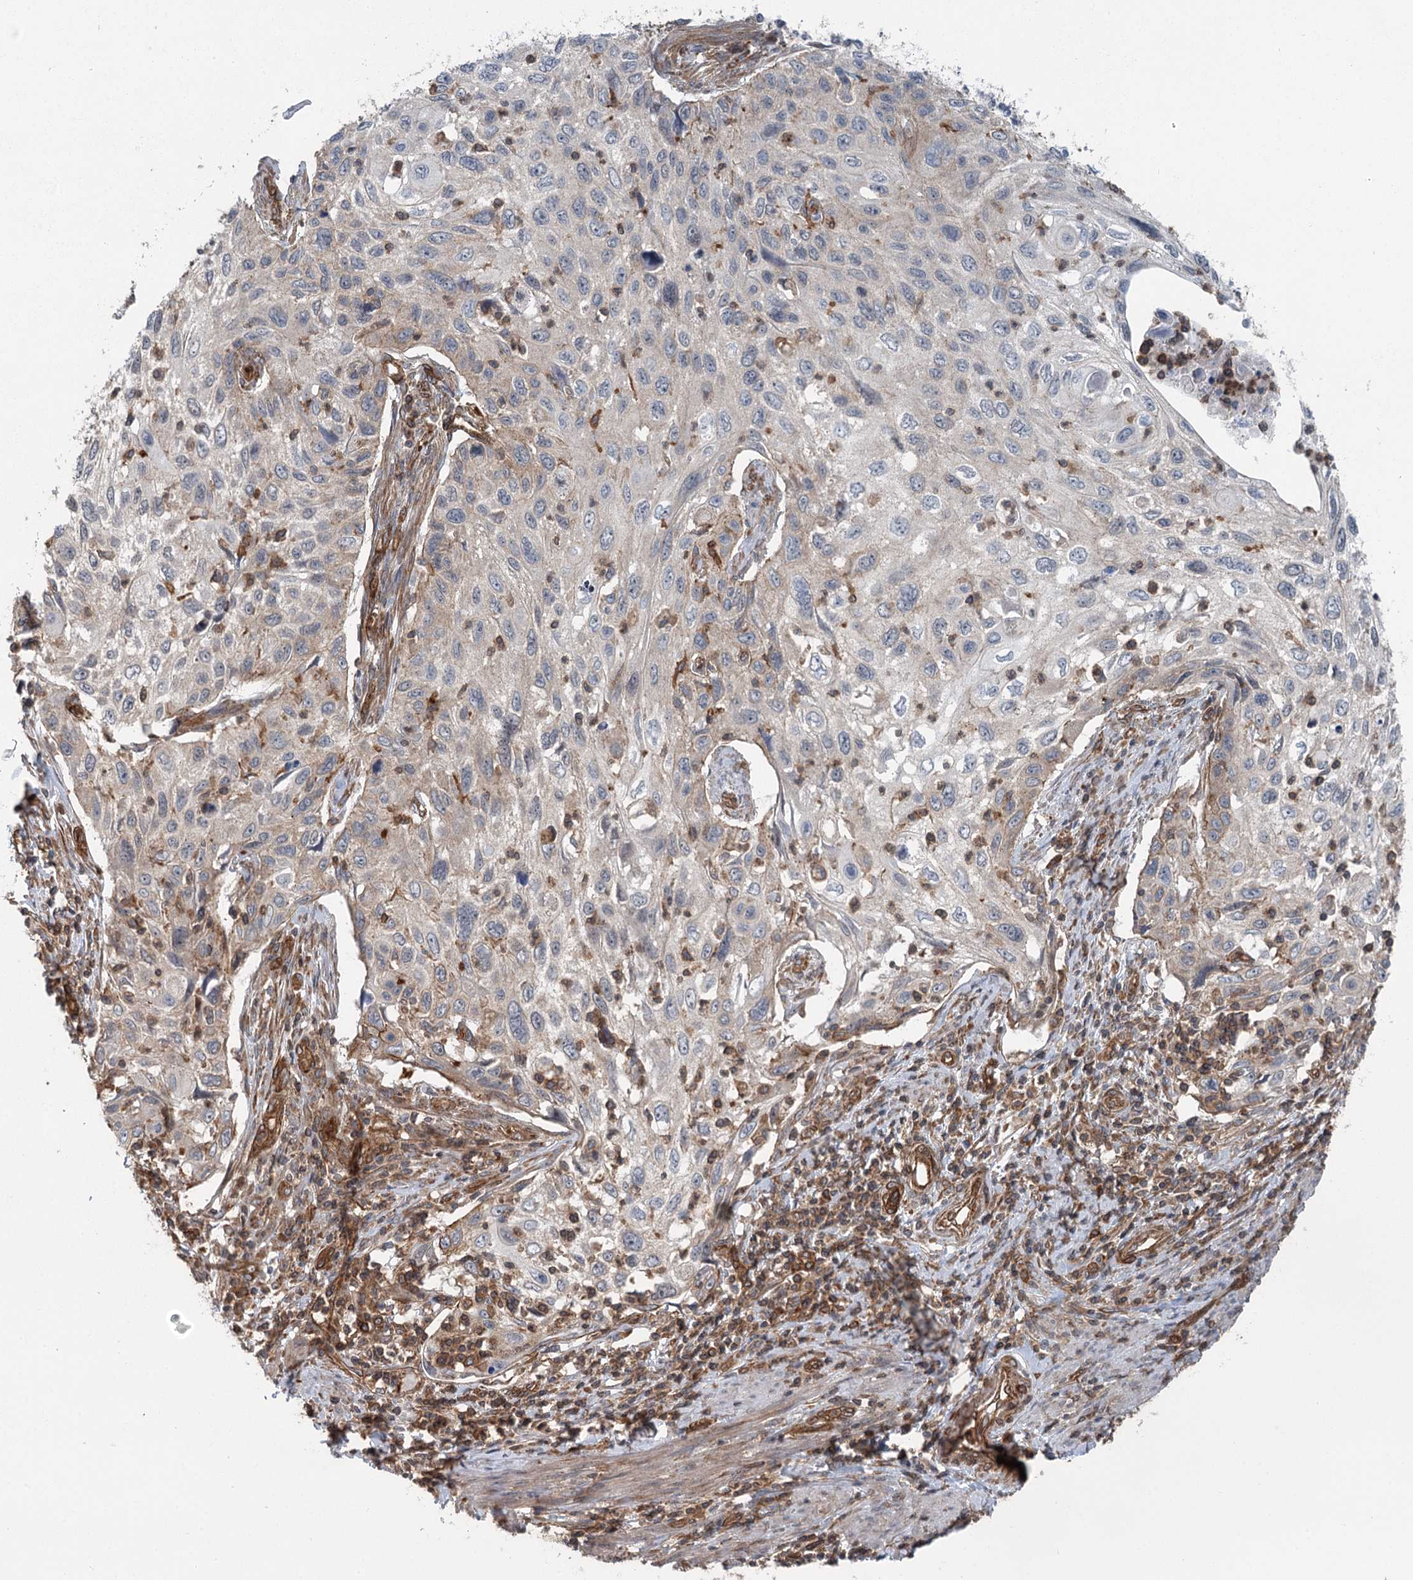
{"staining": {"intensity": "weak", "quantity": "<25%", "location": "cytoplasmic/membranous"}, "tissue": "cervical cancer", "cell_type": "Tumor cells", "image_type": "cancer", "snomed": [{"axis": "morphology", "description": "Squamous cell carcinoma, NOS"}, {"axis": "topography", "description": "Cervix"}], "caption": "A histopathology image of human cervical cancer (squamous cell carcinoma) is negative for staining in tumor cells.", "gene": "IQSEC1", "patient": {"sex": "female", "age": 70}}